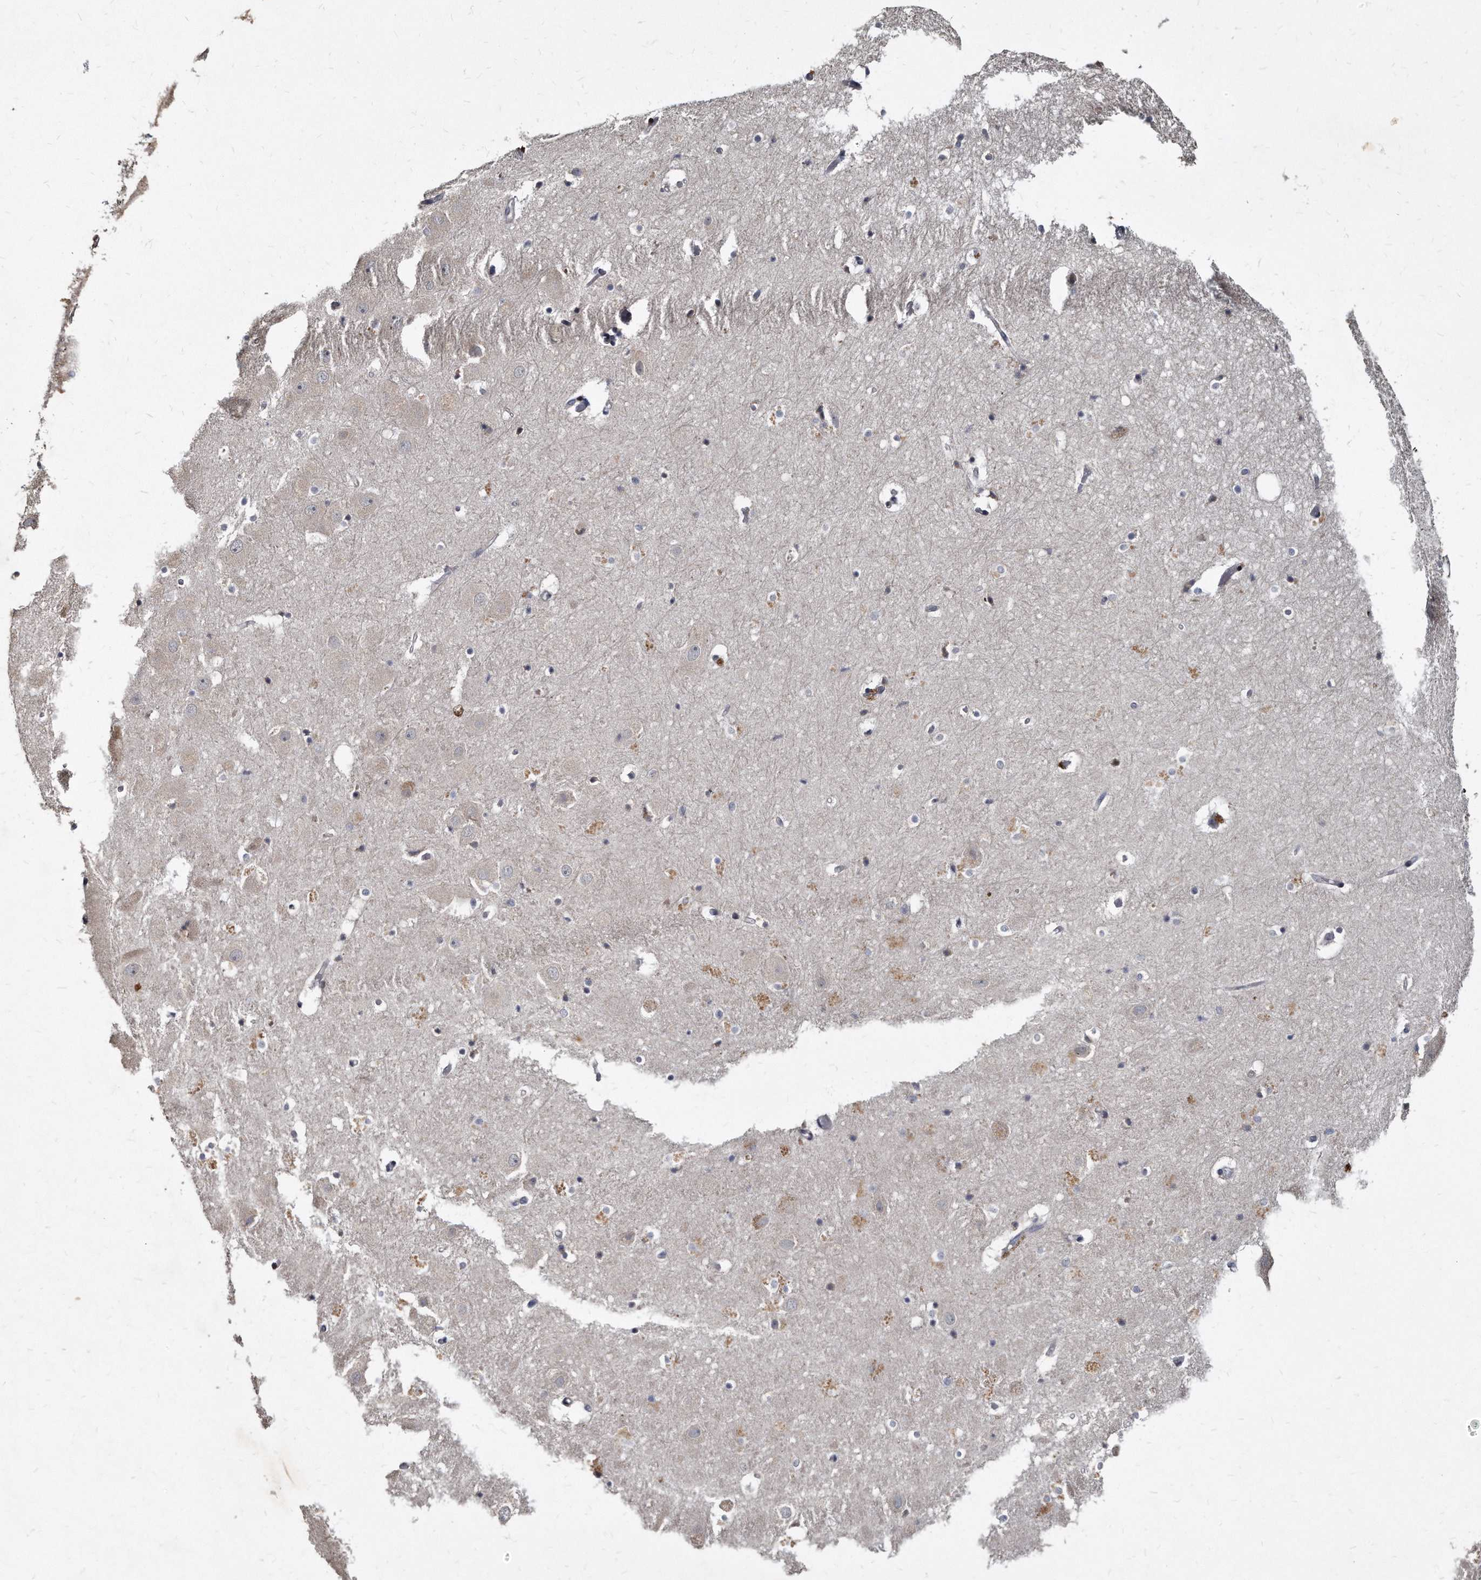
{"staining": {"intensity": "negative", "quantity": "none", "location": "none"}, "tissue": "hippocampus", "cell_type": "Glial cells", "image_type": "normal", "snomed": [{"axis": "morphology", "description": "Normal tissue, NOS"}, {"axis": "topography", "description": "Hippocampus"}], "caption": "The histopathology image displays no staining of glial cells in unremarkable hippocampus. The staining is performed using DAB (3,3'-diaminobenzidine) brown chromogen with nuclei counter-stained in using hematoxylin.", "gene": "KLHDC3", "patient": {"sex": "female", "age": 52}}